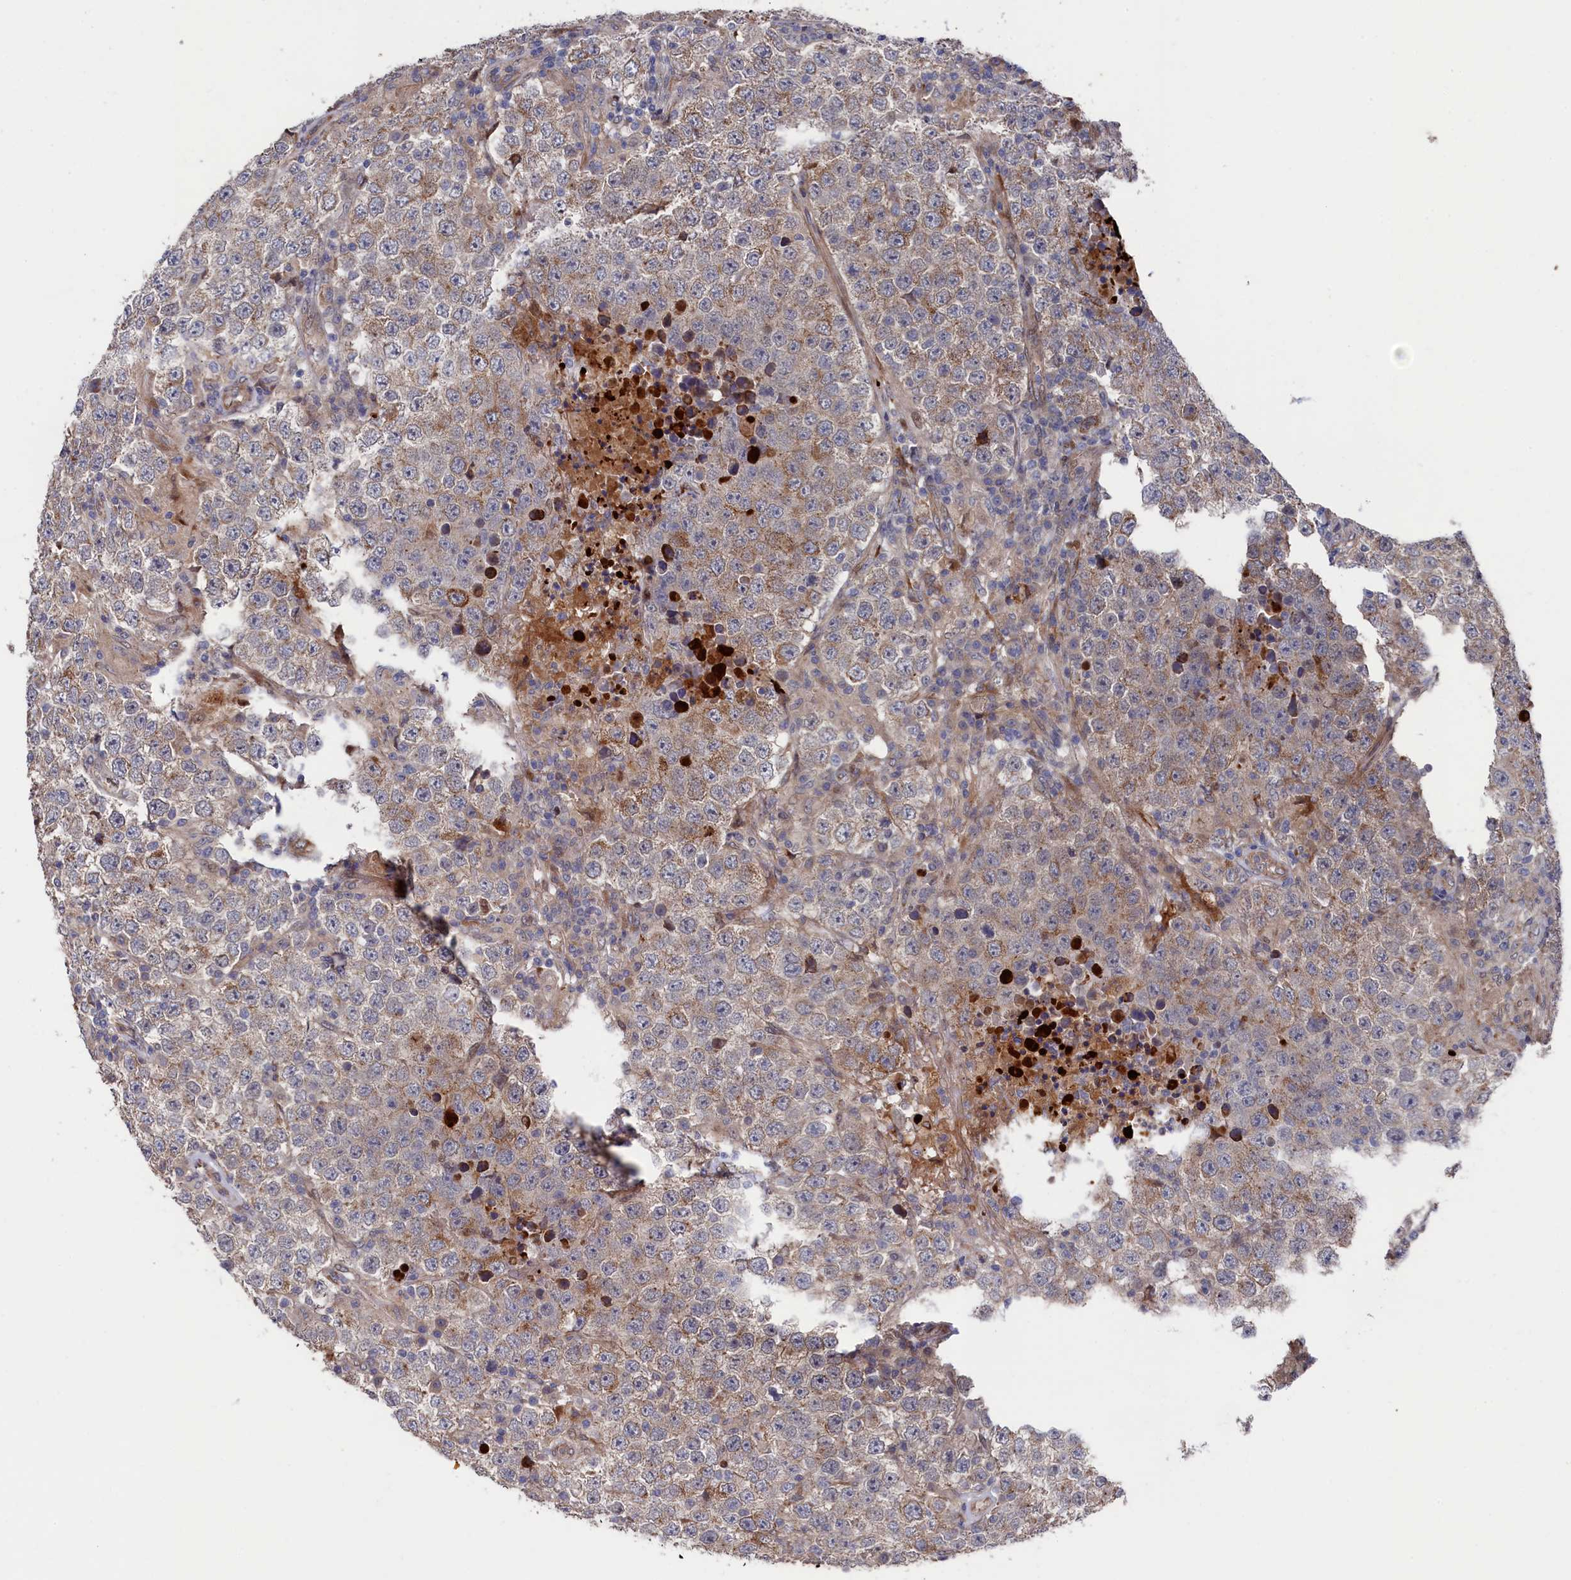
{"staining": {"intensity": "moderate", "quantity": ">75%", "location": "cytoplasmic/membranous"}, "tissue": "testis cancer", "cell_type": "Tumor cells", "image_type": "cancer", "snomed": [{"axis": "morphology", "description": "Normal tissue, NOS"}, {"axis": "morphology", "description": "Urothelial carcinoma, High grade"}, {"axis": "morphology", "description": "Seminoma, NOS"}, {"axis": "morphology", "description": "Carcinoma, Embryonal, NOS"}, {"axis": "topography", "description": "Urinary bladder"}, {"axis": "topography", "description": "Testis"}], "caption": "Embryonal carcinoma (testis) tissue reveals moderate cytoplasmic/membranous staining in approximately >75% of tumor cells, visualized by immunohistochemistry.", "gene": "ZNF891", "patient": {"sex": "male", "age": 41}}